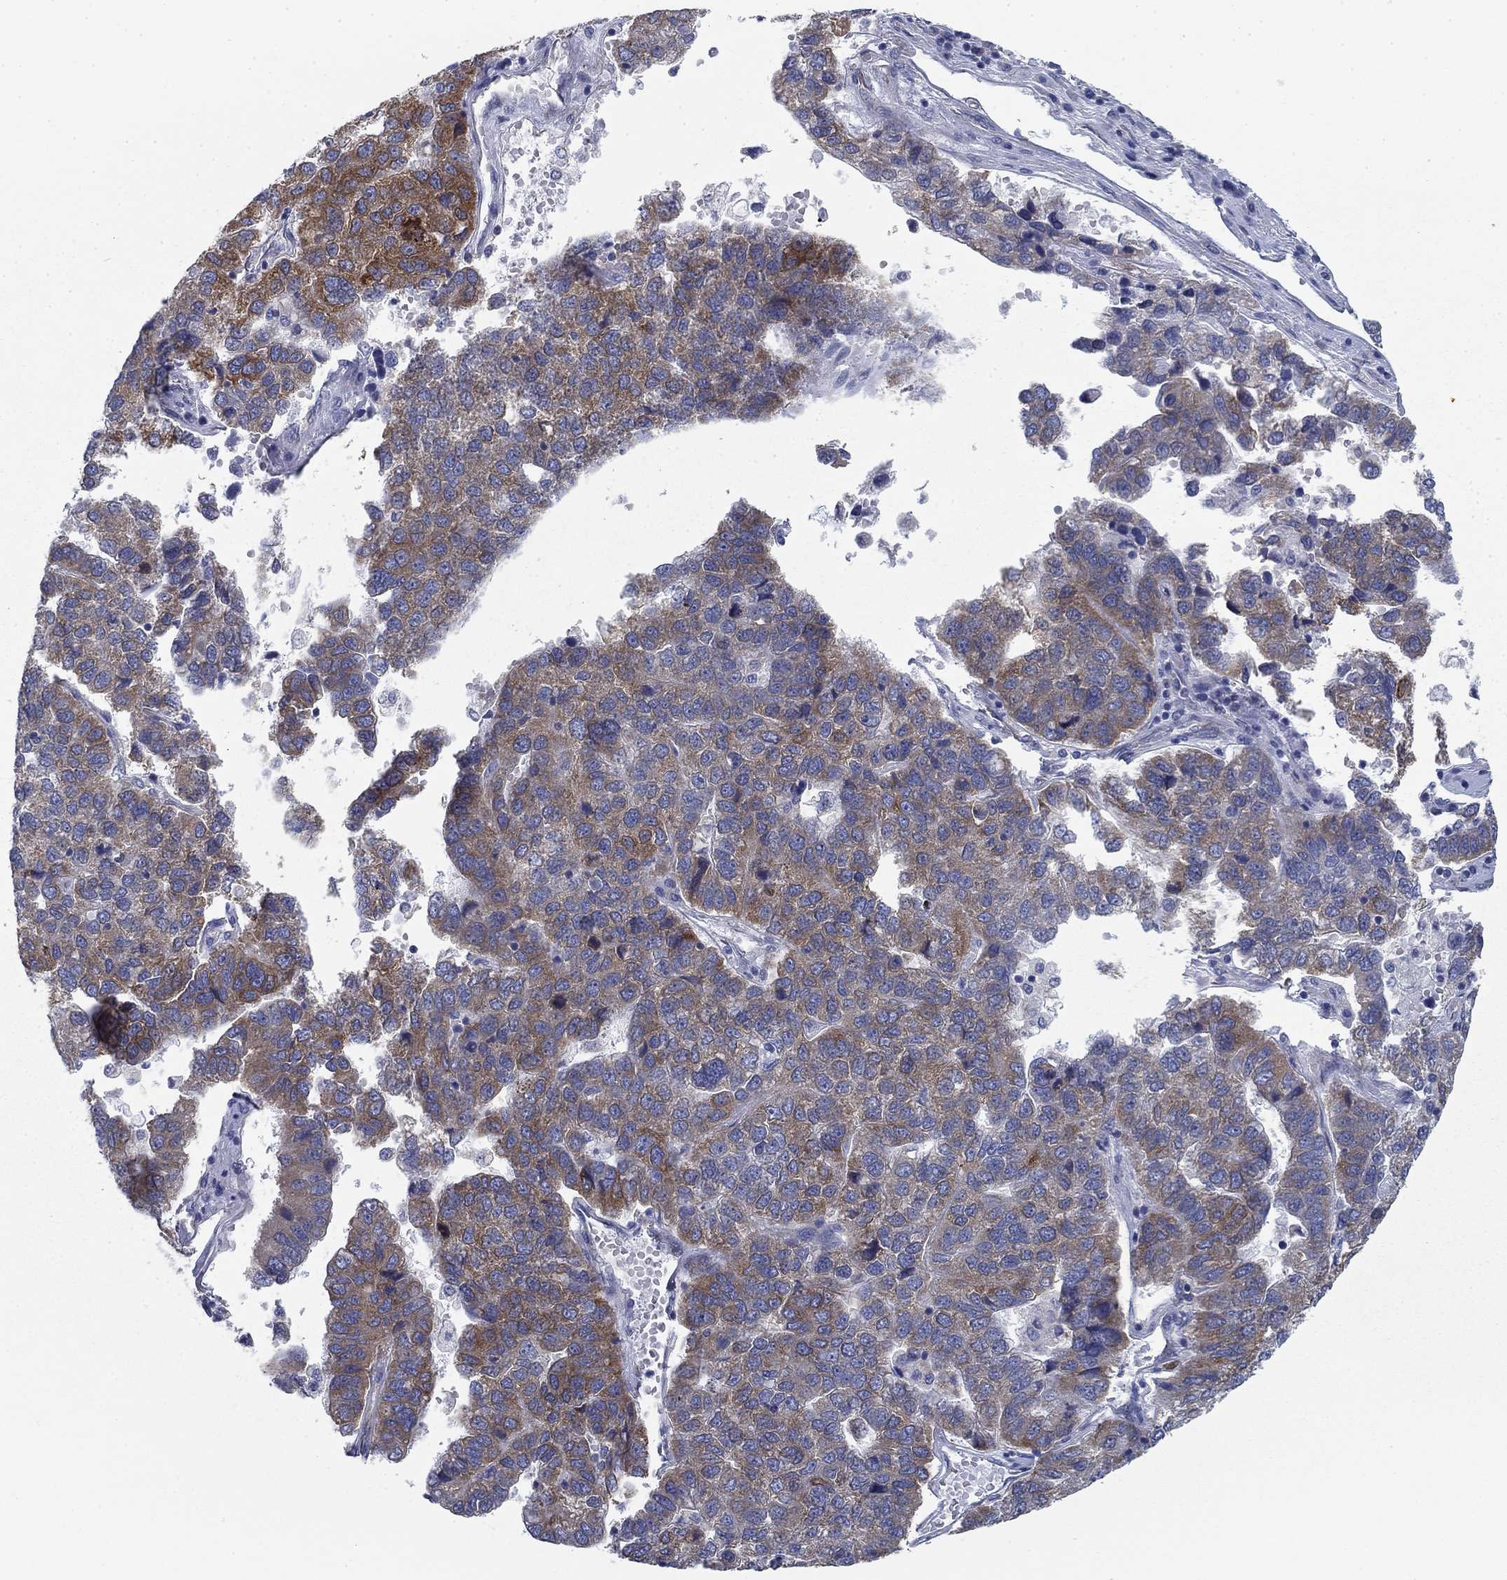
{"staining": {"intensity": "moderate", "quantity": "25%-75%", "location": "cytoplasmic/membranous"}, "tissue": "pancreatic cancer", "cell_type": "Tumor cells", "image_type": "cancer", "snomed": [{"axis": "morphology", "description": "Adenocarcinoma, NOS"}, {"axis": "topography", "description": "Pancreas"}], "caption": "Protein expression analysis of human pancreatic adenocarcinoma reveals moderate cytoplasmic/membranous staining in about 25%-75% of tumor cells.", "gene": "FXR1", "patient": {"sex": "female", "age": 61}}